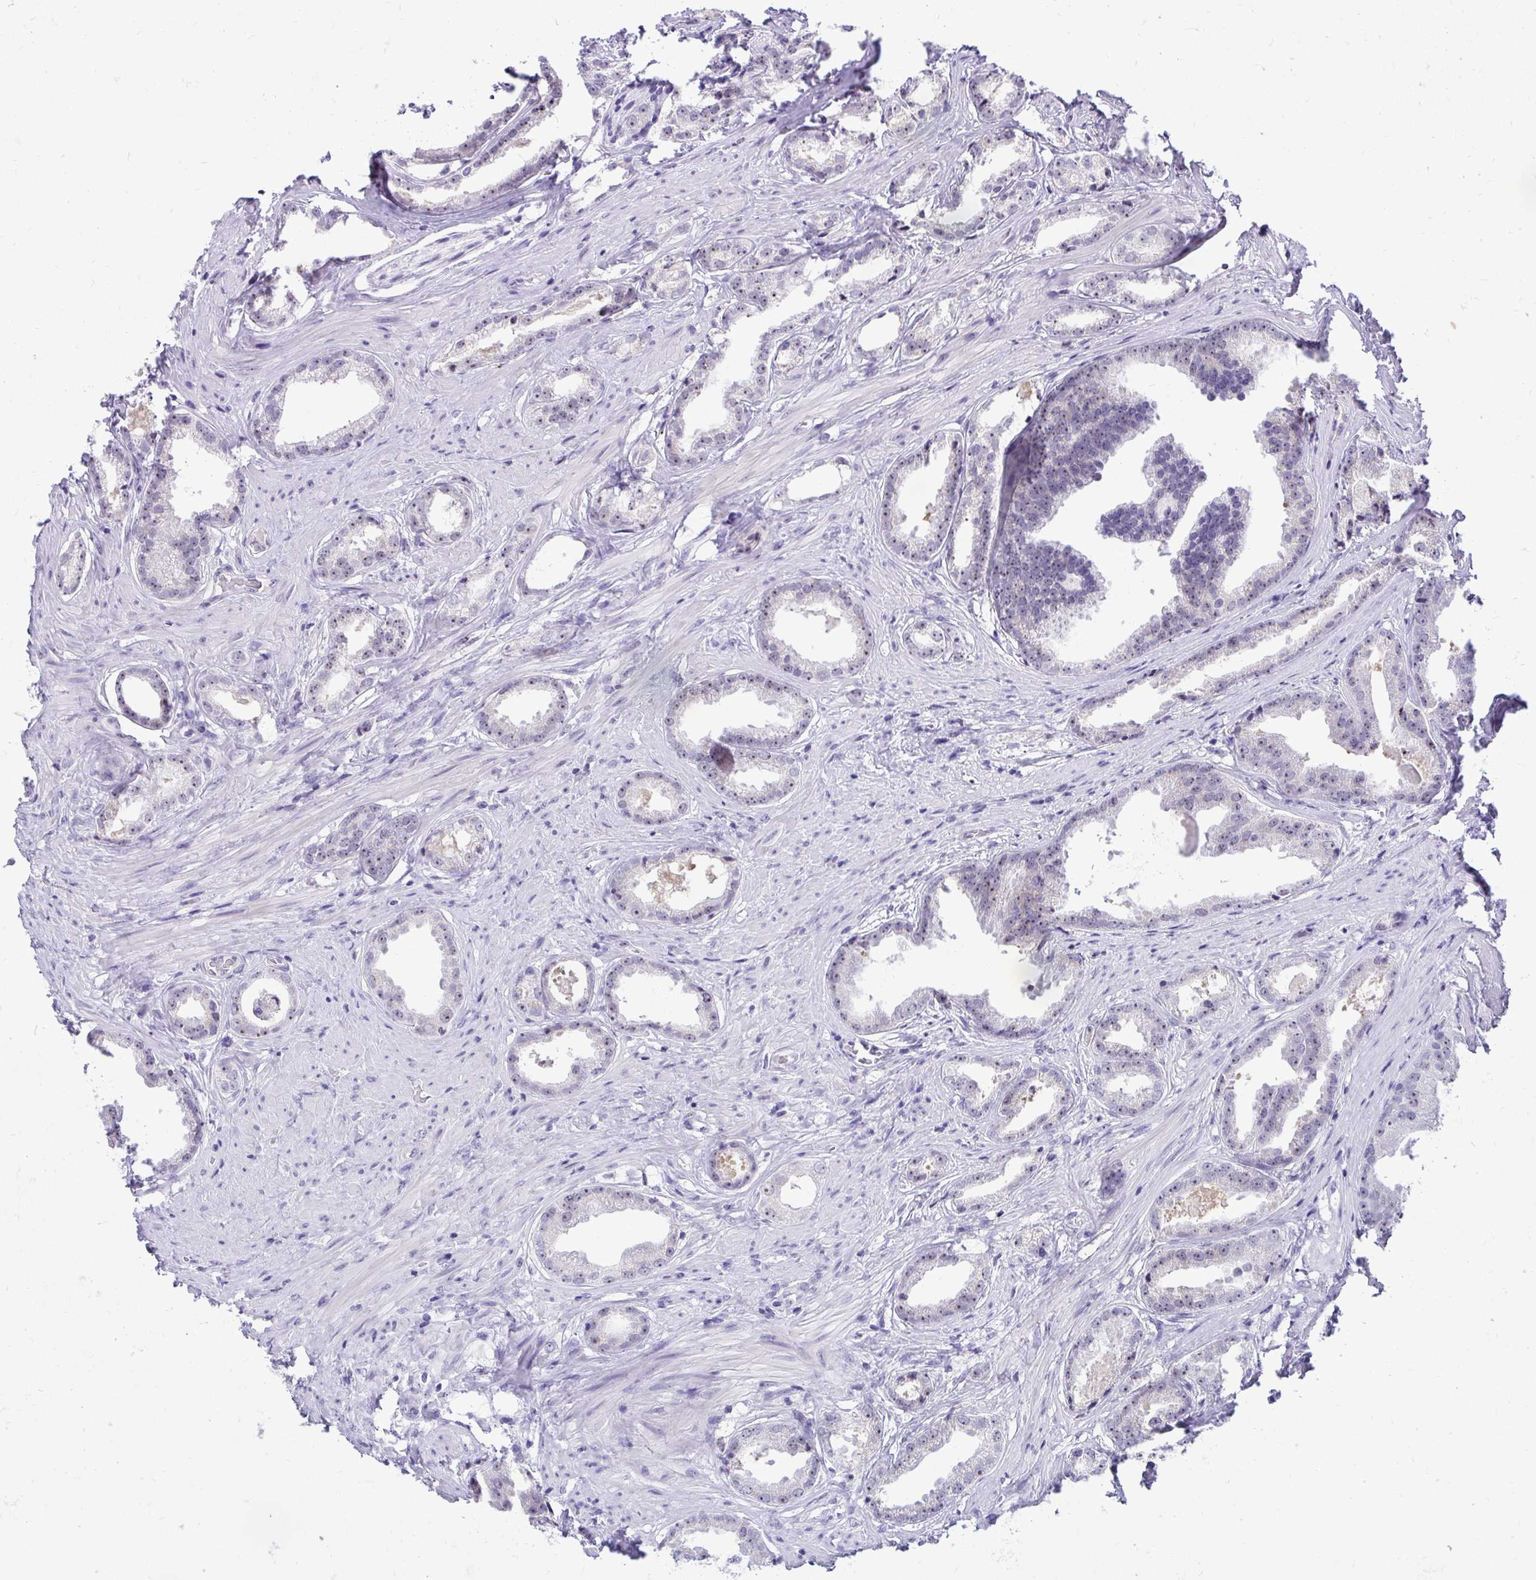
{"staining": {"intensity": "negative", "quantity": "none", "location": "none"}, "tissue": "prostate cancer", "cell_type": "Tumor cells", "image_type": "cancer", "snomed": [{"axis": "morphology", "description": "Adenocarcinoma, Low grade"}, {"axis": "topography", "description": "Prostate"}], "caption": "This is a histopathology image of immunohistochemistry staining of prostate cancer (adenocarcinoma (low-grade)), which shows no staining in tumor cells.", "gene": "NIFK", "patient": {"sex": "male", "age": 65}}